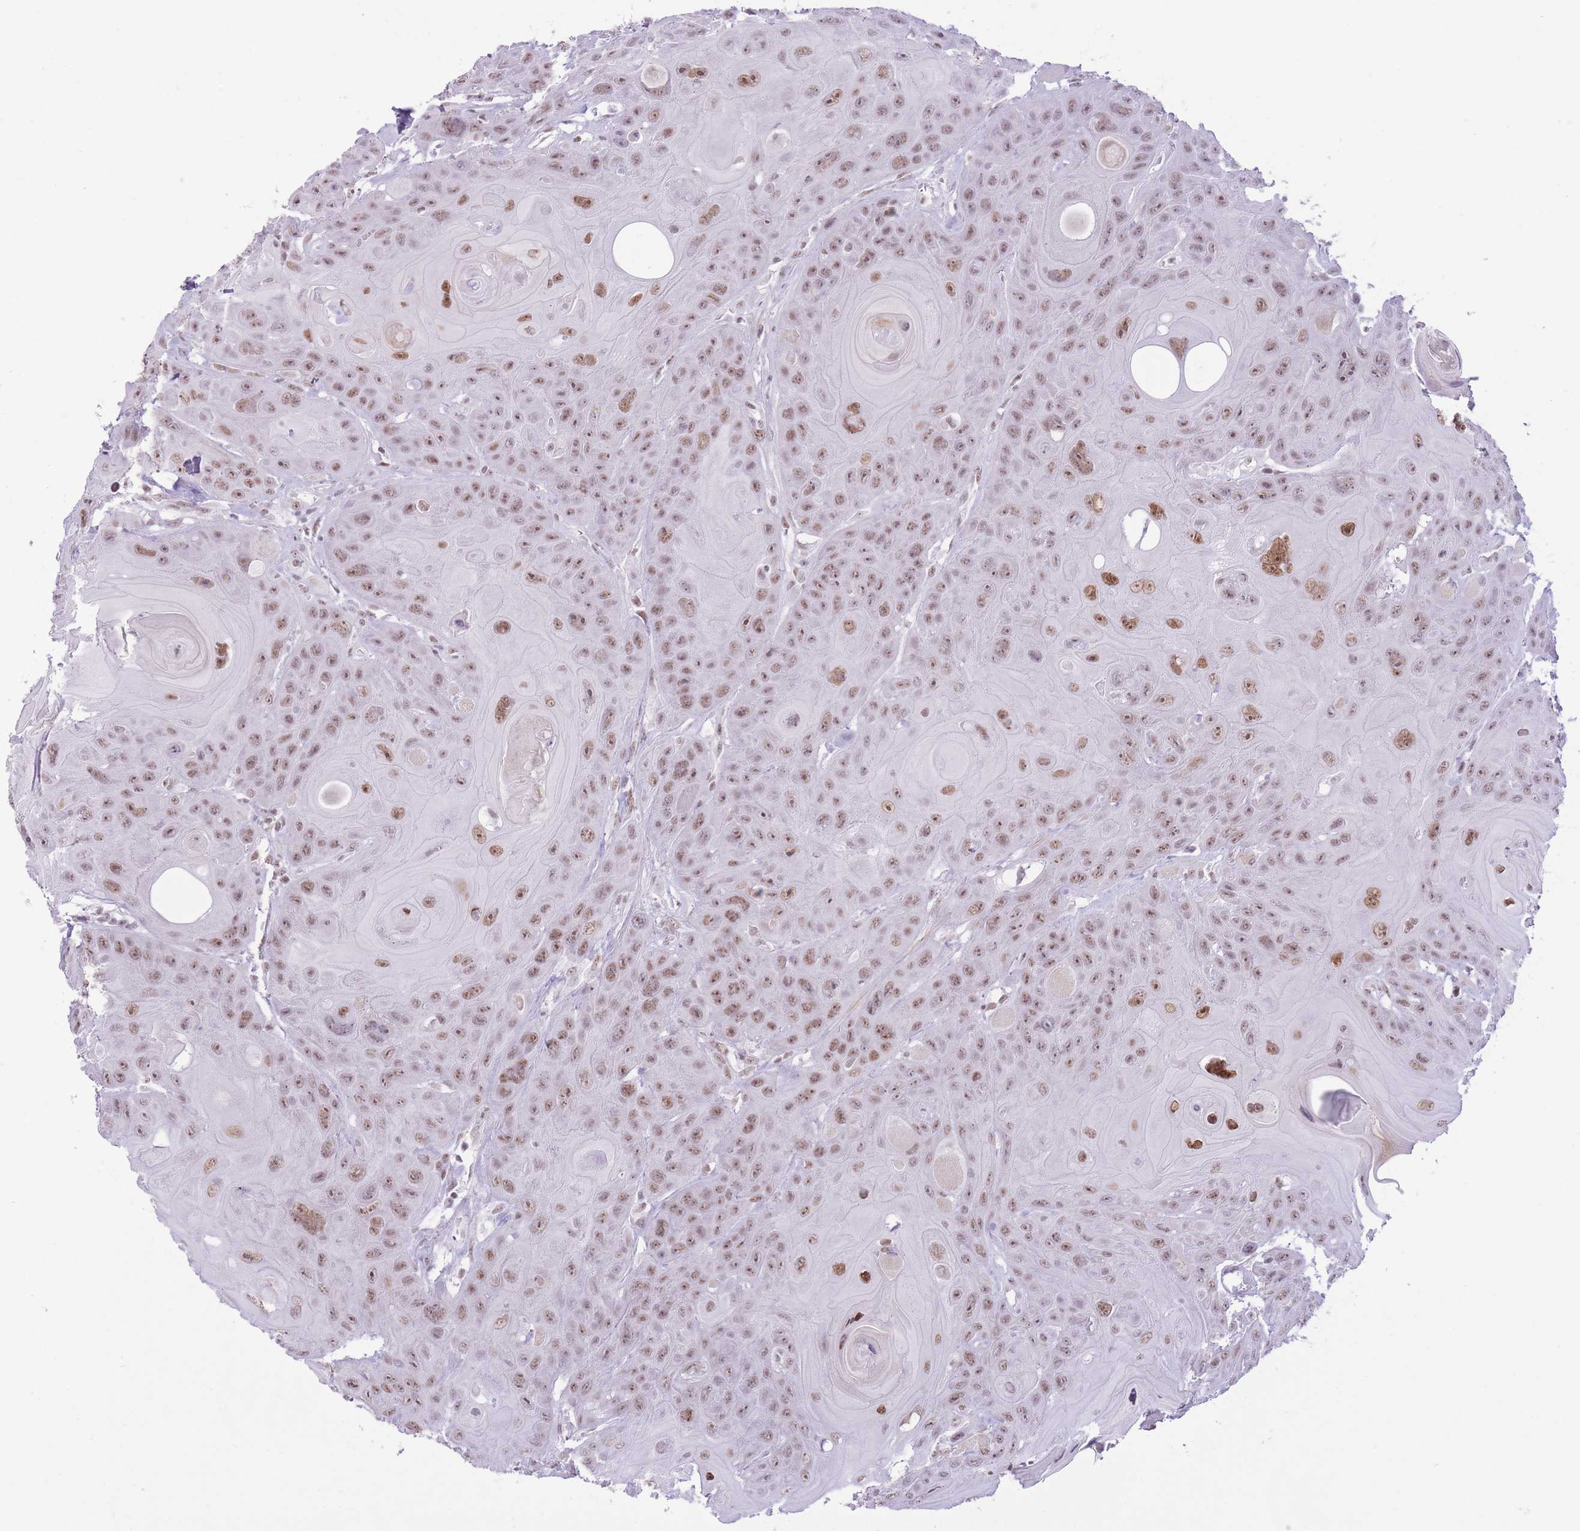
{"staining": {"intensity": "moderate", "quantity": ">75%", "location": "nuclear"}, "tissue": "head and neck cancer", "cell_type": "Tumor cells", "image_type": "cancer", "snomed": [{"axis": "morphology", "description": "Squamous cell carcinoma, NOS"}, {"axis": "topography", "description": "Head-Neck"}], "caption": "Immunohistochemistry (IHC) staining of head and neck cancer, which displays medium levels of moderate nuclear expression in approximately >75% of tumor cells indicating moderate nuclear protein staining. The staining was performed using DAB (3,3'-diaminobenzidine) (brown) for protein detection and nuclei were counterstained in hematoxylin (blue).", "gene": "ZBED5", "patient": {"sex": "female", "age": 59}}